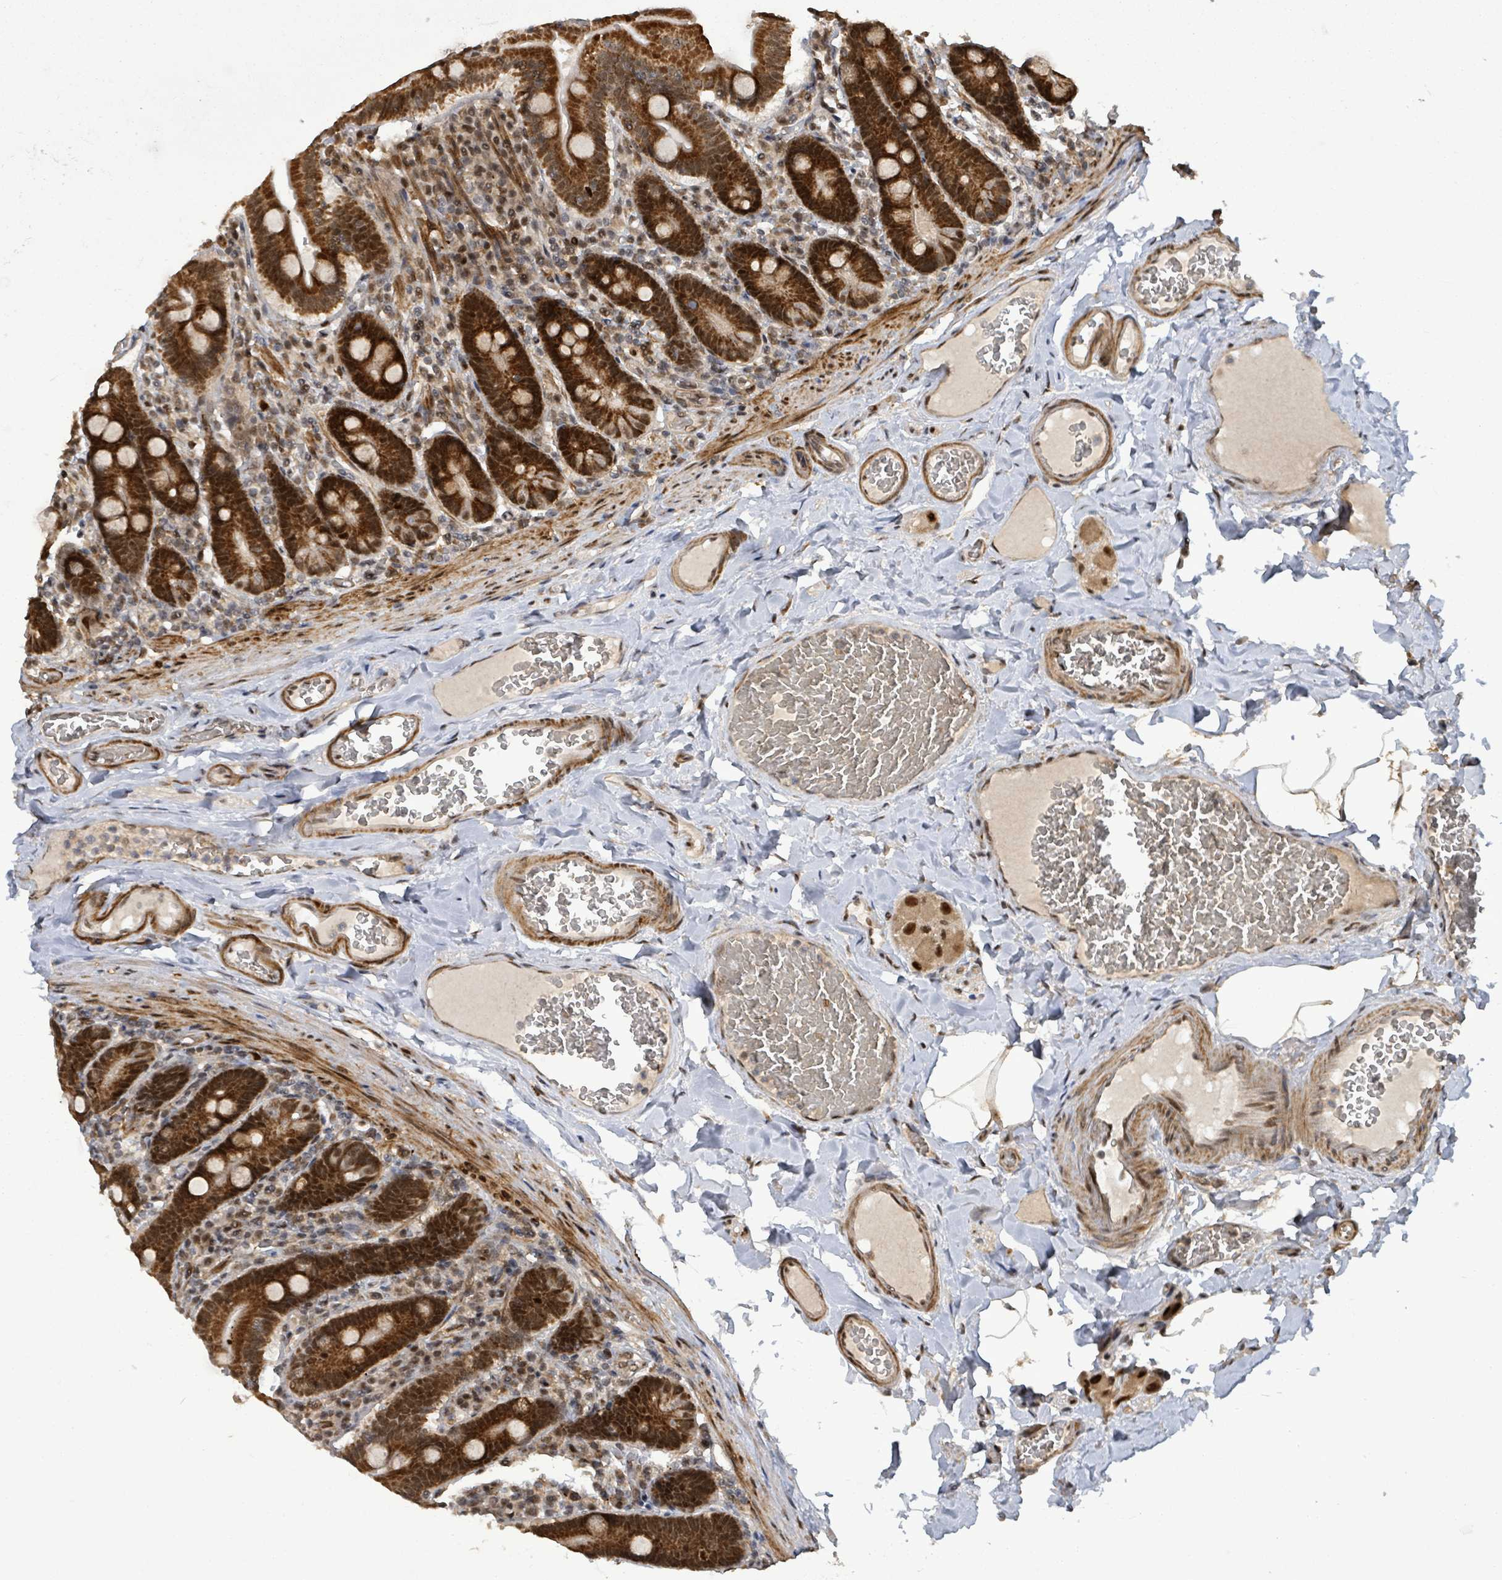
{"staining": {"intensity": "strong", "quantity": ">75%", "location": "cytoplasmic/membranous,nuclear"}, "tissue": "duodenum", "cell_type": "Glandular cells", "image_type": "normal", "snomed": [{"axis": "morphology", "description": "Normal tissue, NOS"}, {"axis": "topography", "description": "Duodenum"}], "caption": "This photomicrograph demonstrates unremarkable duodenum stained with IHC to label a protein in brown. The cytoplasmic/membranous,nuclear of glandular cells show strong positivity for the protein. Nuclei are counter-stained blue.", "gene": "PATZ1", "patient": {"sex": "female", "age": 62}}